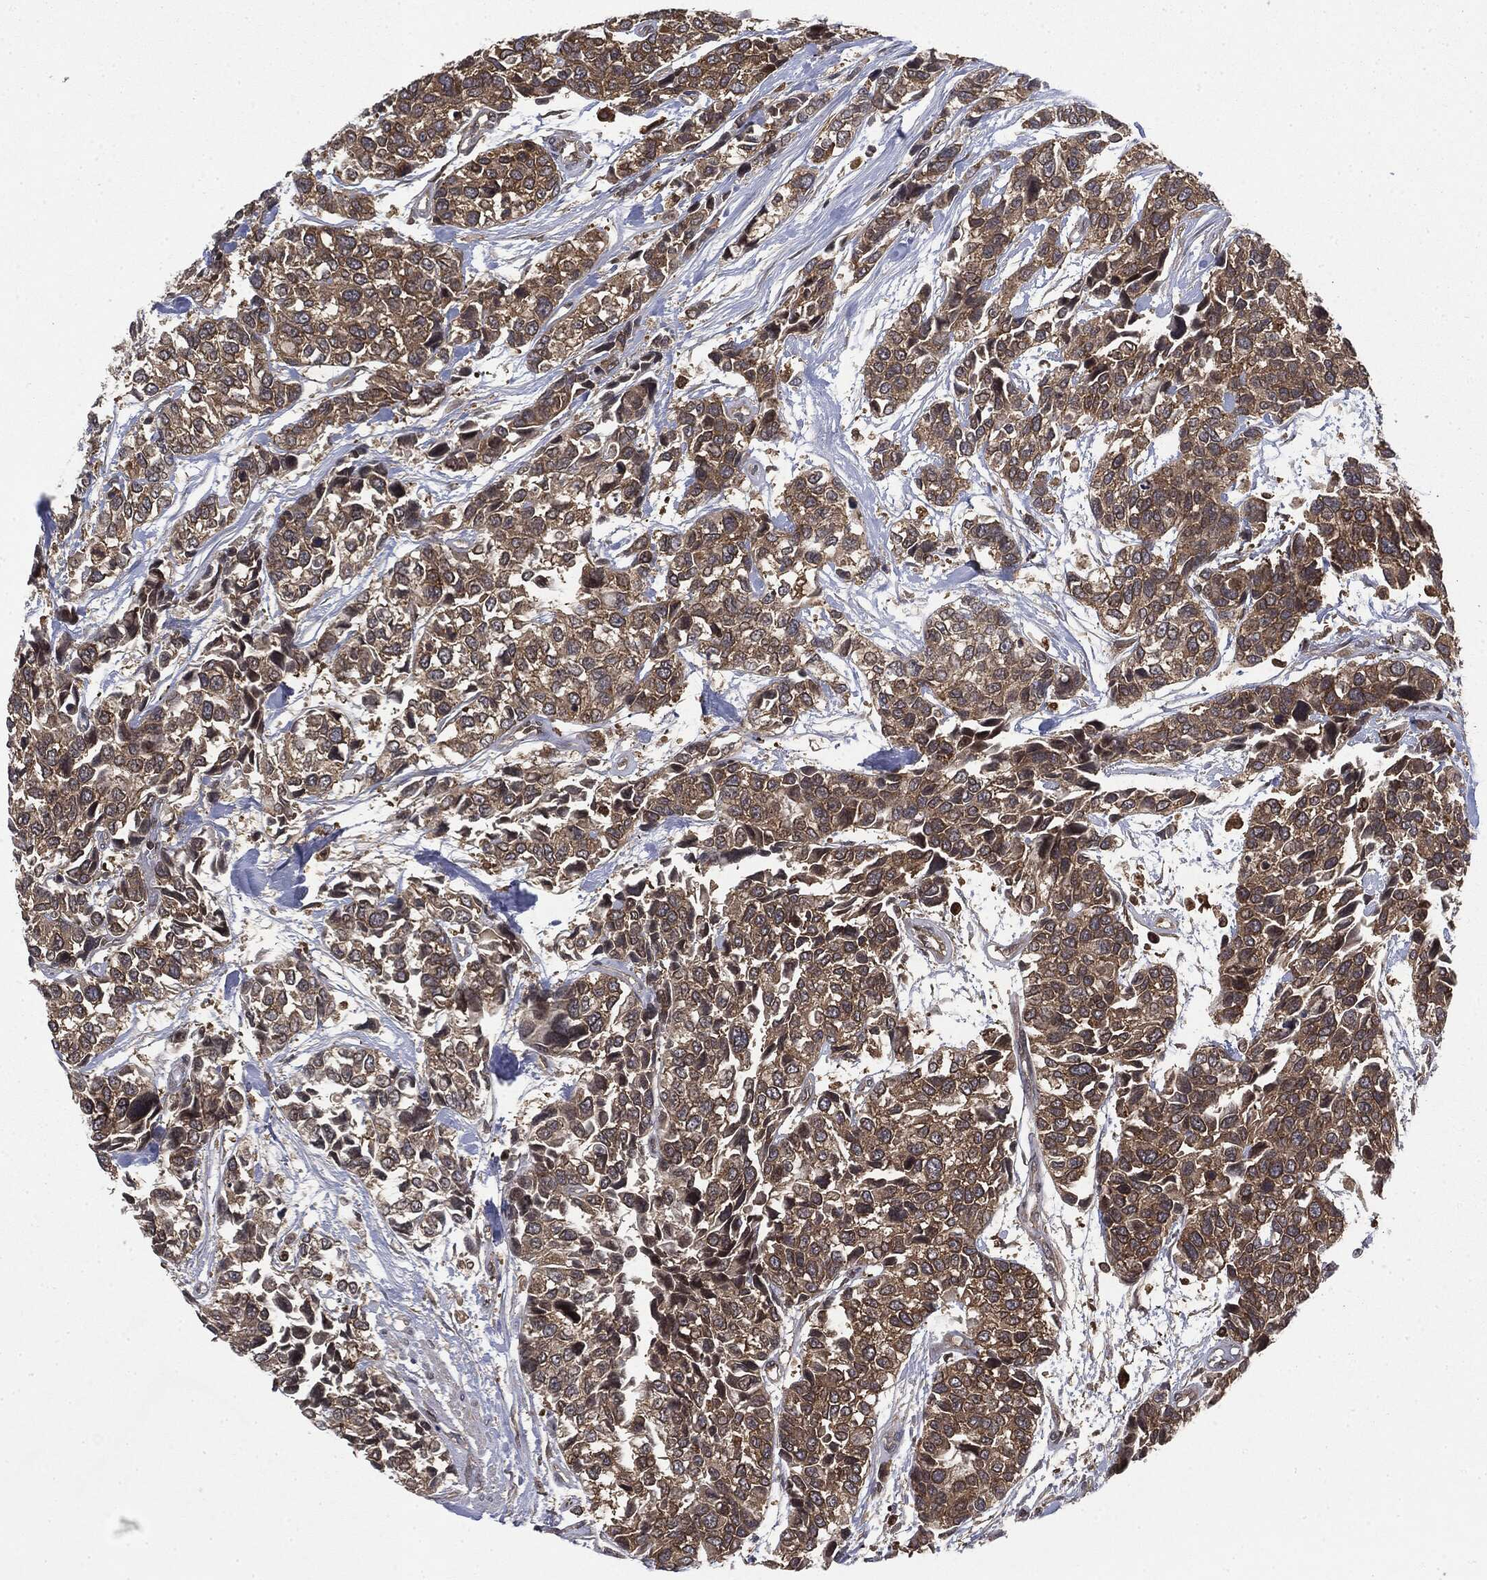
{"staining": {"intensity": "moderate", "quantity": ">75%", "location": "cytoplasmic/membranous"}, "tissue": "urothelial cancer", "cell_type": "Tumor cells", "image_type": "cancer", "snomed": [{"axis": "morphology", "description": "Urothelial carcinoma, High grade"}, {"axis": "topography", "description": "Urinary bladder"}], "caption": "This image demonstrates high-grade urothelial carcinoma stained with immunohistochemistry (IHC) to label a protein in brown. The cytoplasmic/membranous of tumor cells show moderate positivity for the protein. Nuclei are counter-stained blue.", "gene": "SNX5", "patient": {"sex": "male", "age": 77}}